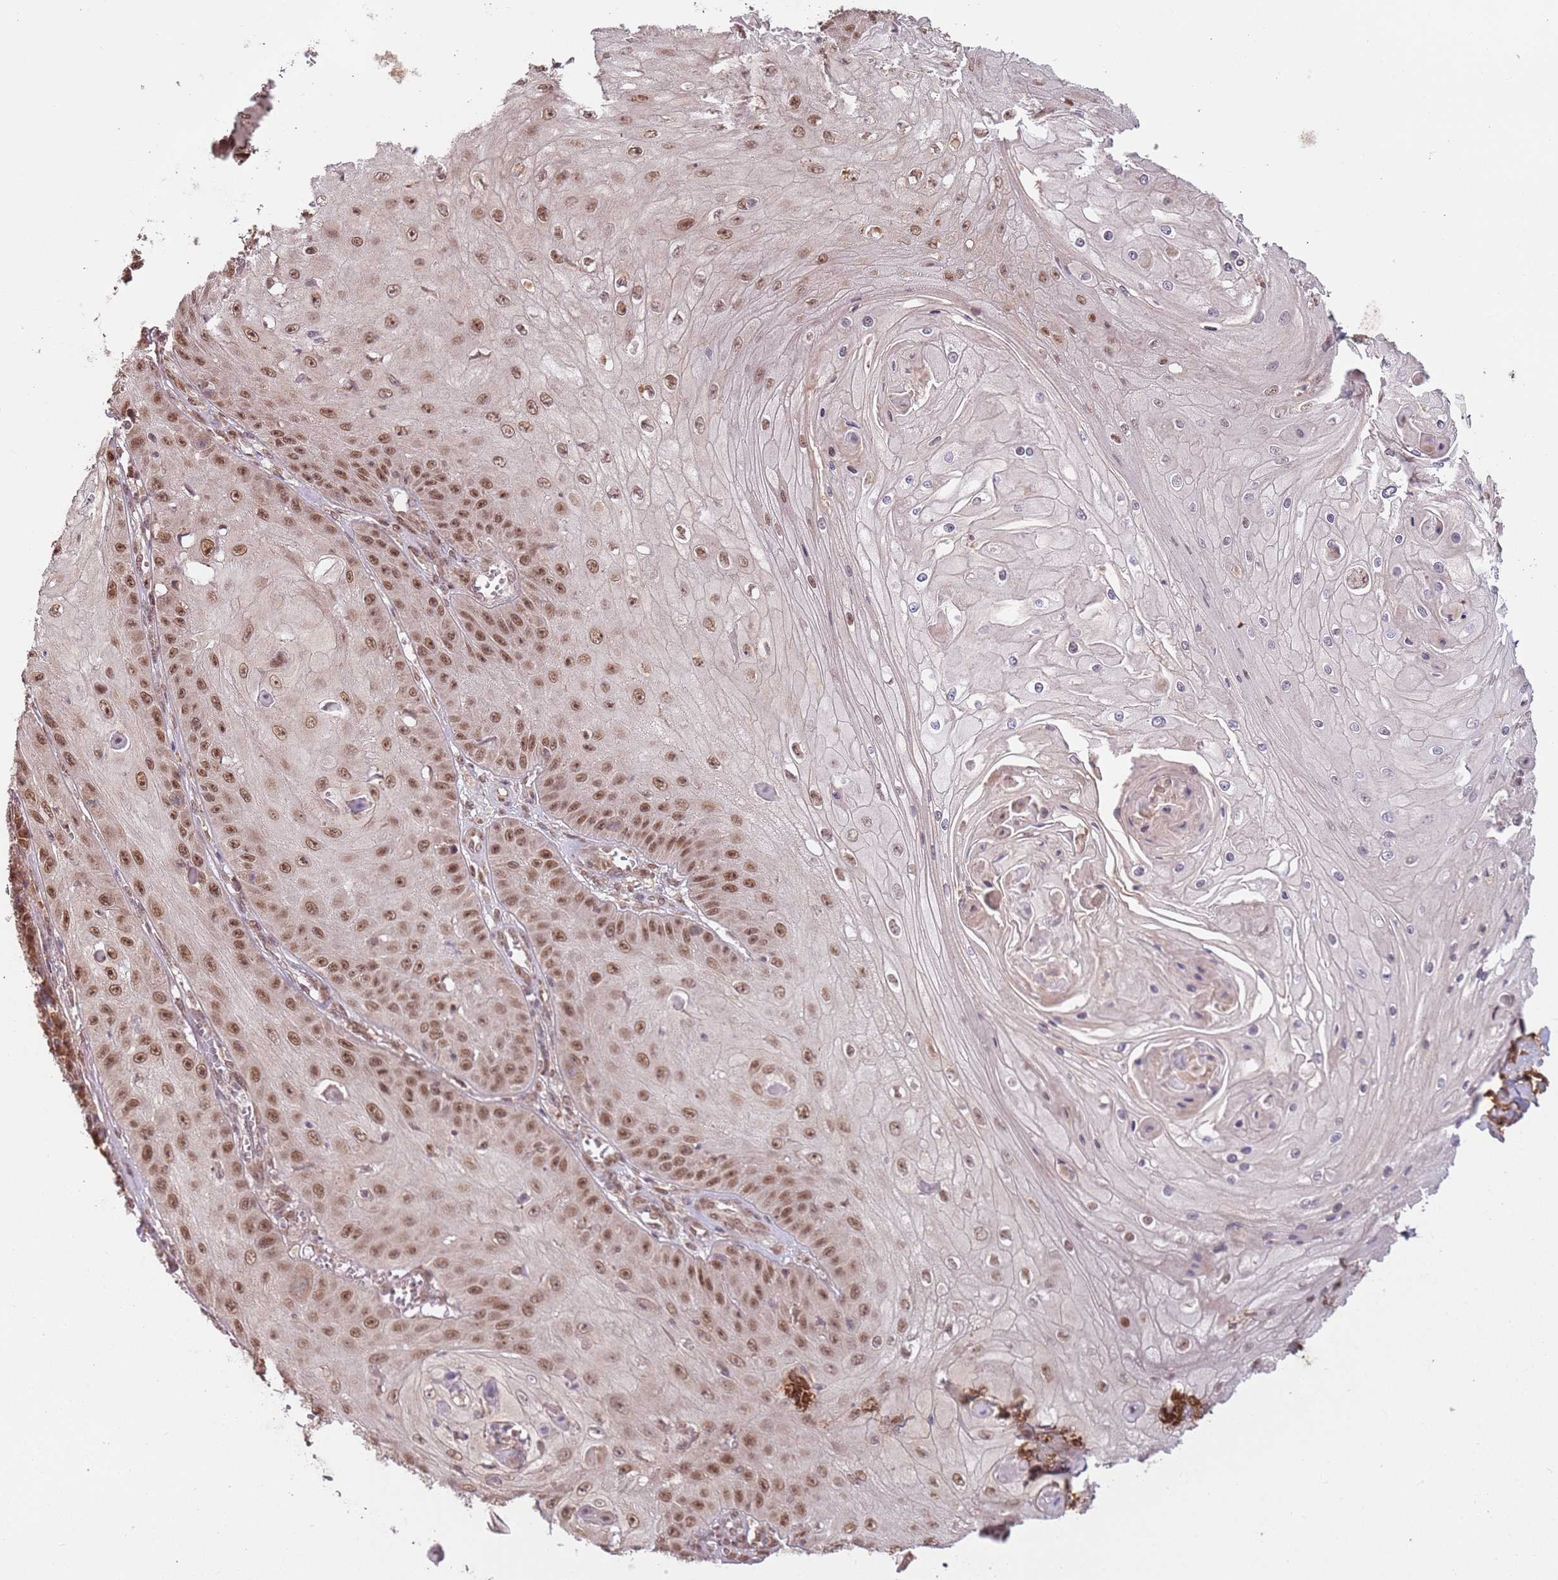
{"staining": {"intensity": "moderate", "quantity": ">75%", "location": "nuclear"}, "tissue": "skin cancer", "cell_type": "Tumor cells", "image_type": "cancer", "snomed": [{"axis": "morphology", "description": "Squamous cell carcinoma, NOS"}, {"axis": "topography", "description": "Skin"}], "caption": "A high-resolution image shows IHC staining of skin cancer (squamous cell carcinoma), which shows moderate nuclear staining in approximately >75% of tumor cells.", "gene": "POLR3H", "patient": {"sex": "male", "age": 70}}